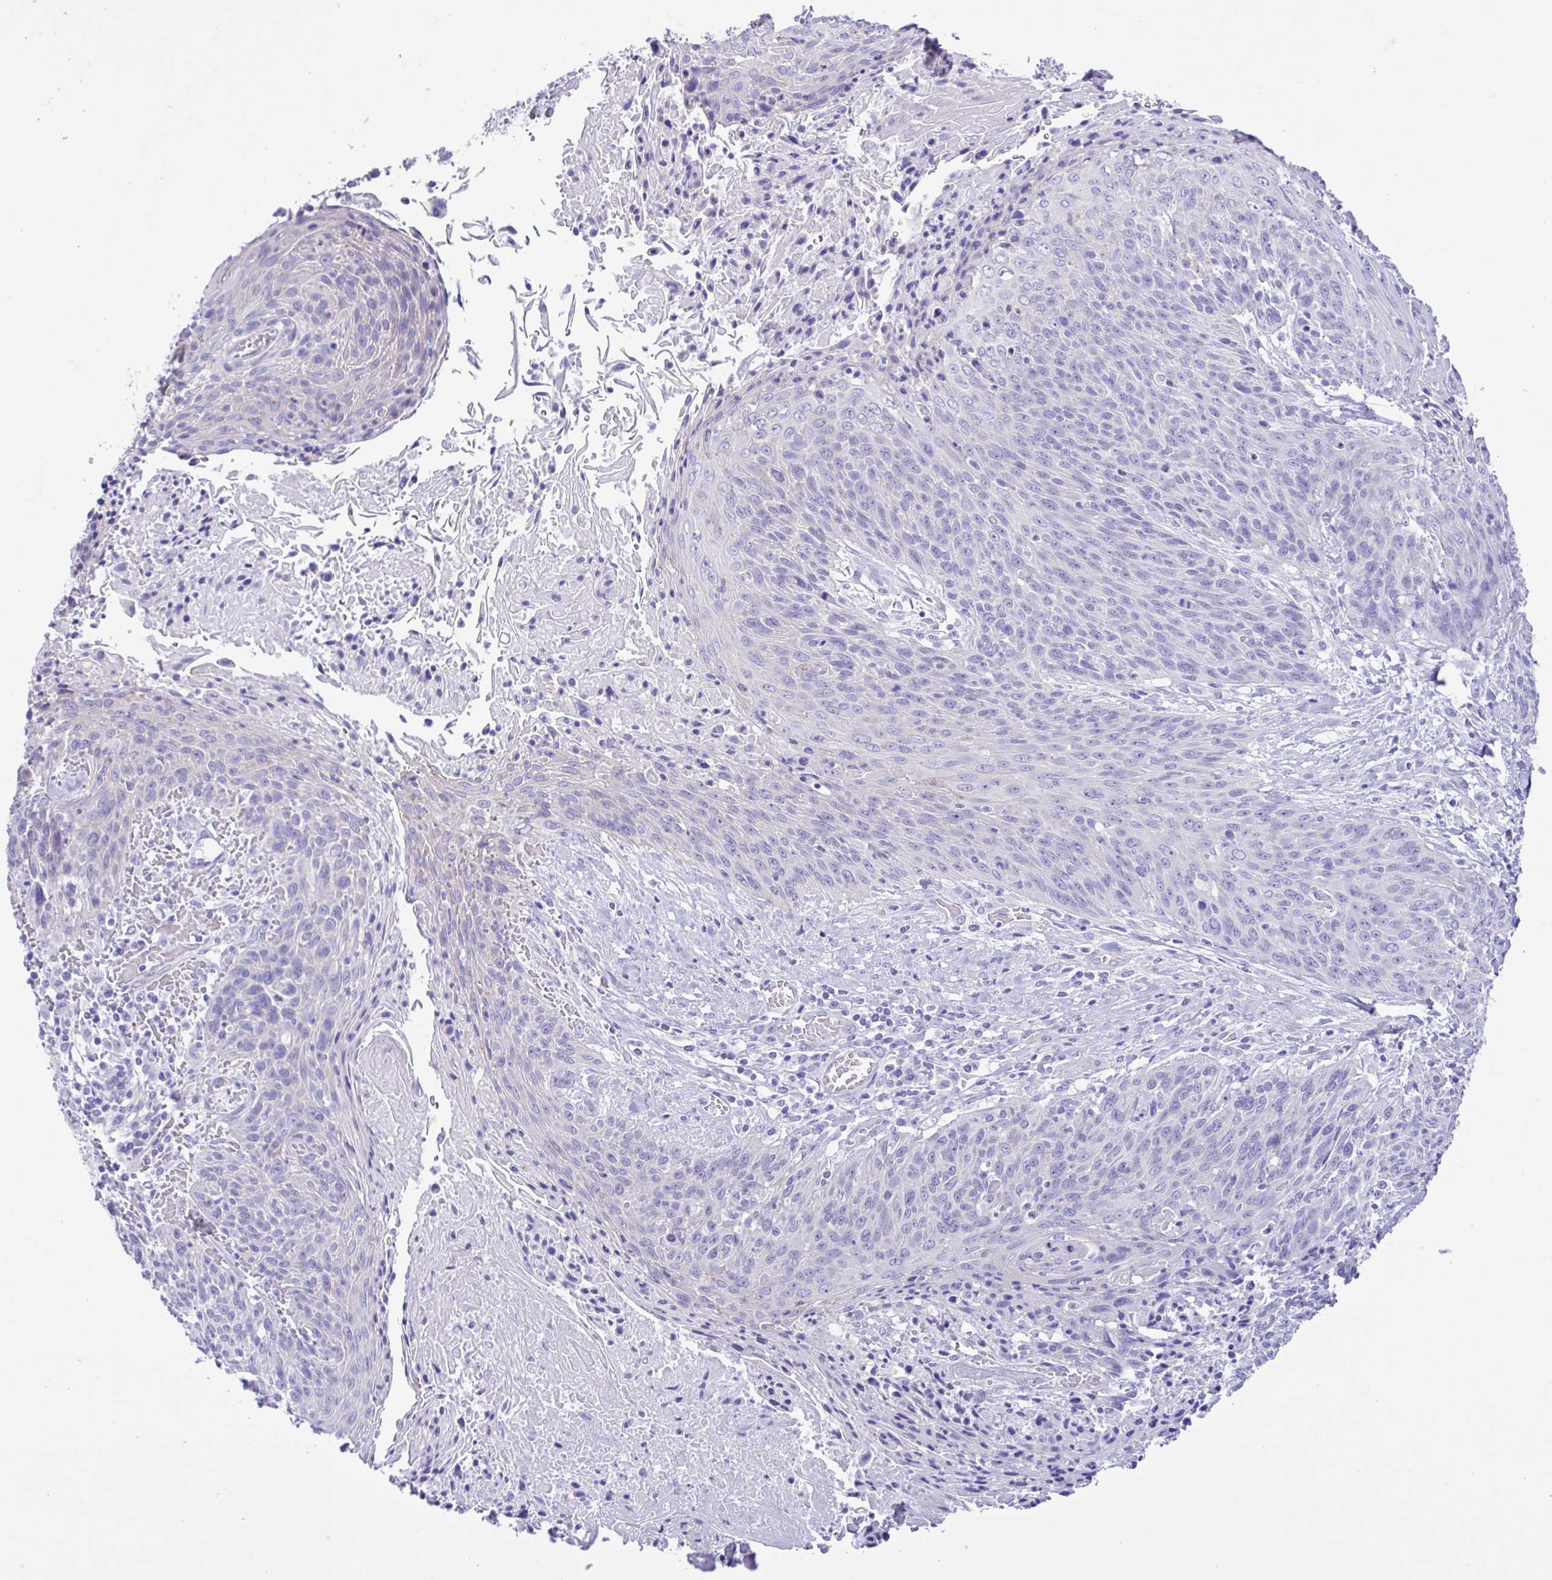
{"staining": {"intensity": "negative", "quantity": "none", "location": "none"}, "tissue": "cervical cancer", "cell_type": "Tumor cells", "image_type": "cancer", "snomed": [{"axis": "morphology", "description": "Squamous cell carcinoma, NOS"}, {"axis": "topography", "description": "Cervix"}], "caption": "Cervical squamous cell carcinoma stained for a protein using IHC exhibits no positivity tumor cells.", "gene": "CYP11A1", "patient": {"sex": "female", "age": 45}}